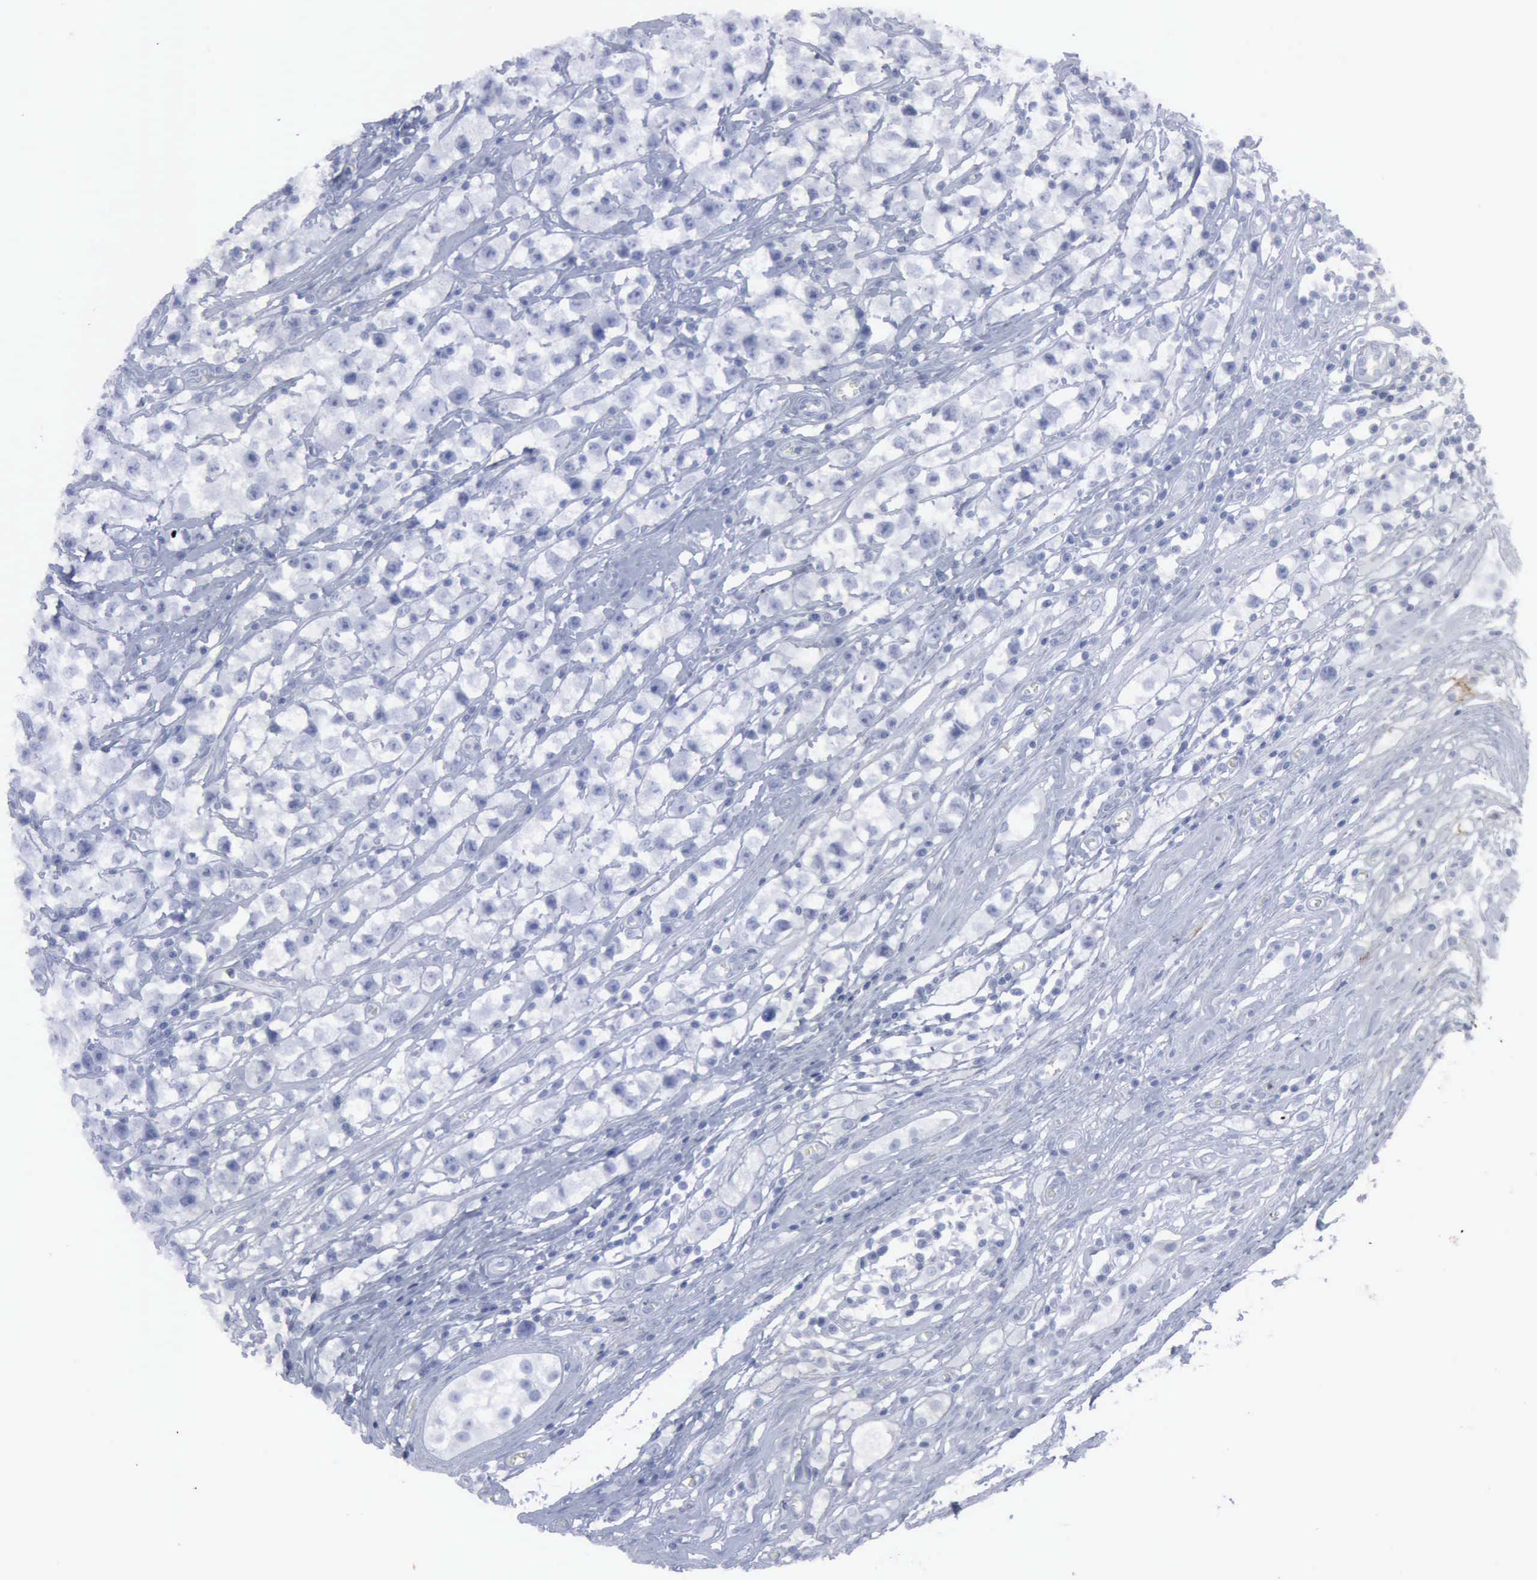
{"staining": {"intensity": "negative", "quantity": "none", "location": "none"}, "tissue": "testis cancer", "cell_type": "Tumor cells", "image_type": "cancer", "snomed": [{"axis": "morphology", "description": "Seminoma, NOS"}, {"axis": "topography", "description": "Testis"}], "caption": "Tumor cells are negative for protein expression in human testis seminoma.", "gene": "VCAM1", "patient": {"sex": "male", "age": 35}}